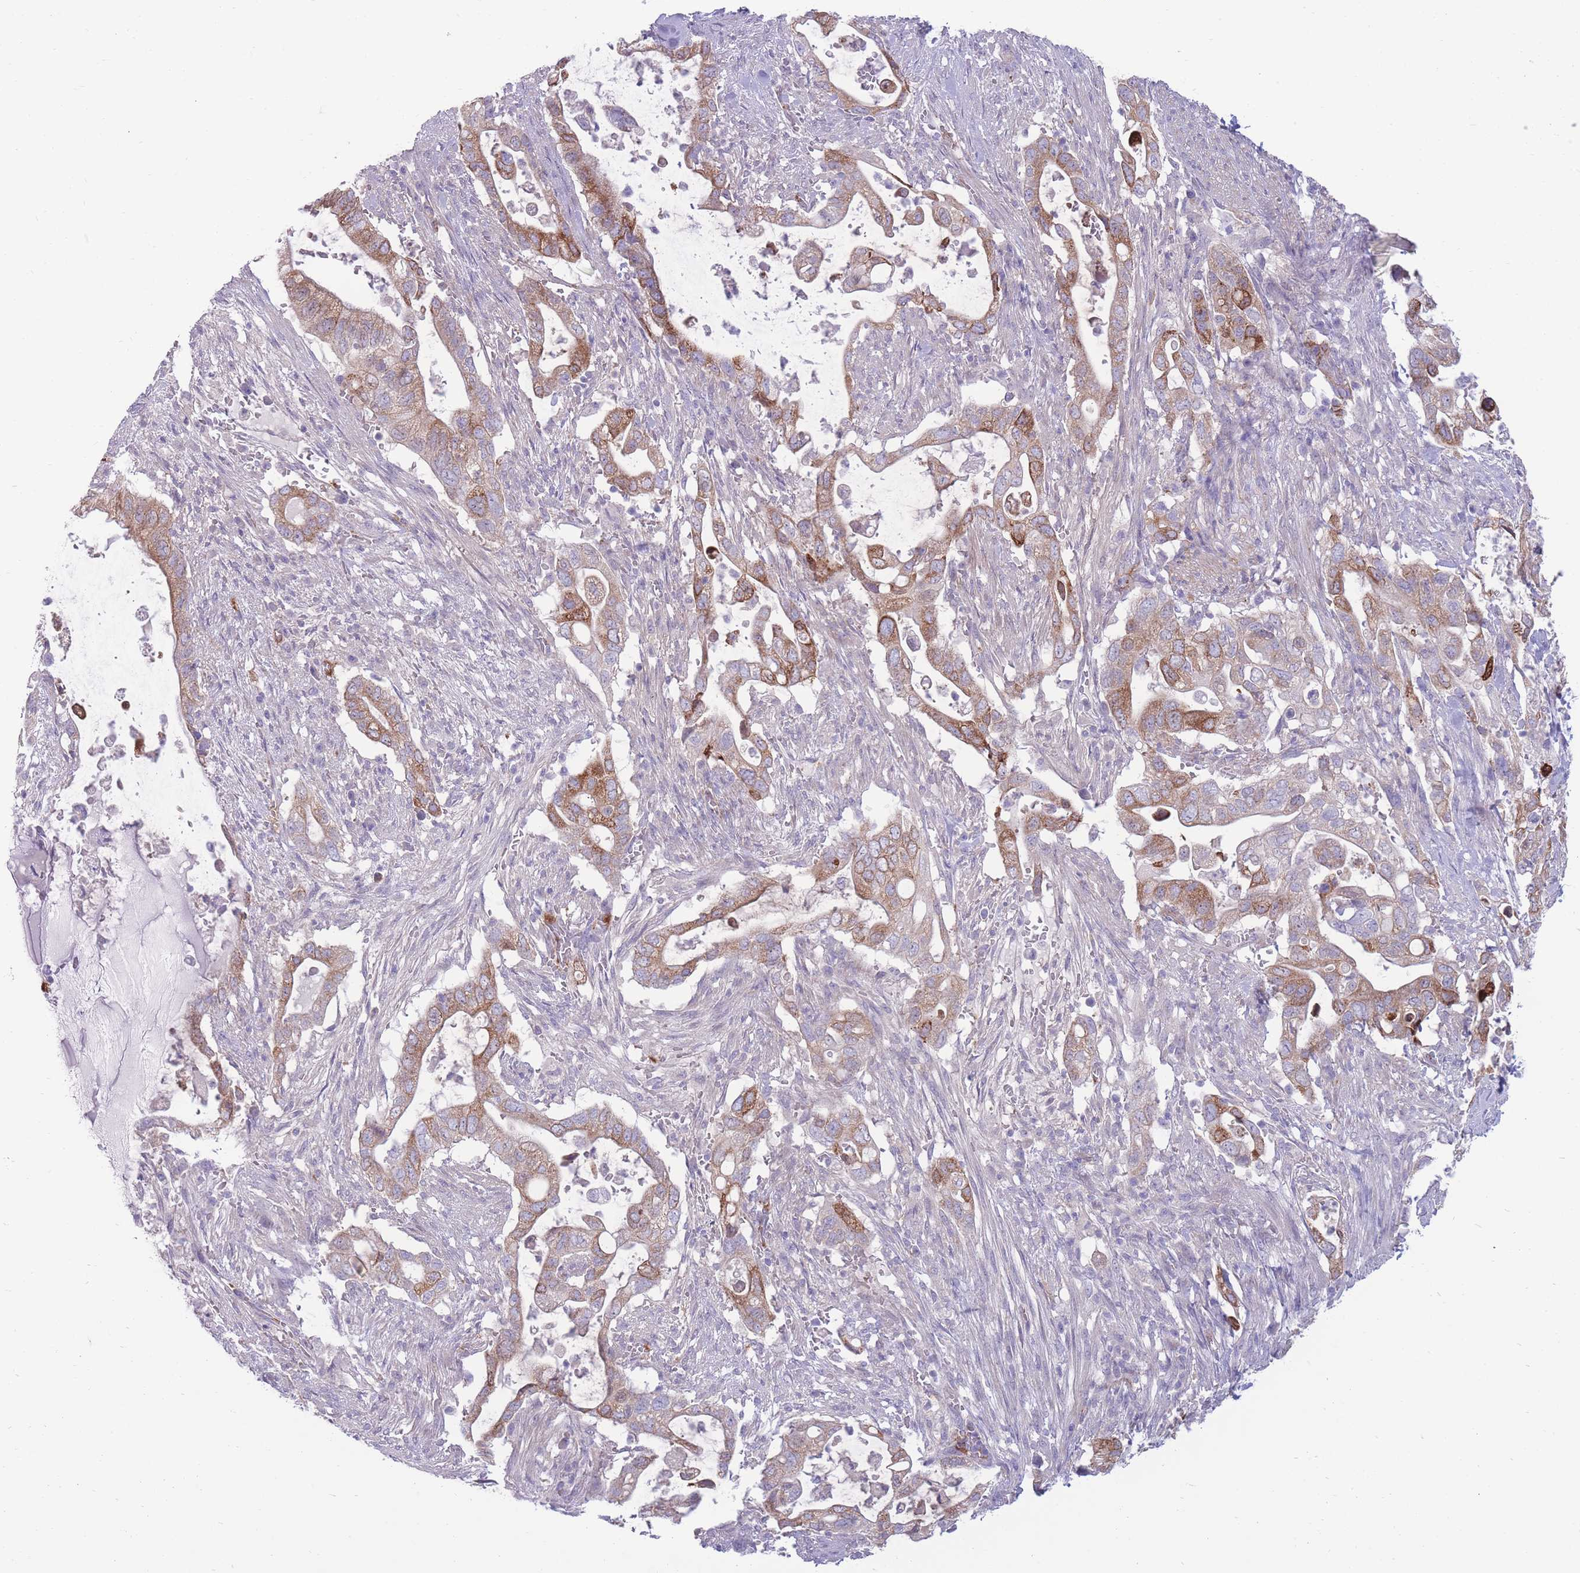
{"staining": {"intensity": "moderate", "quantity": ">75%", "location": "cytoplasmic/membranous"}, "tissue": "pancreatic cancer", "cell_type": "Tumor cells", "image_type": "cancer", "snomed": [{"axis": "morphology", "description": "Adenocarcinoma, NOS"}, {"axis": "topography", "description": "Pancreas"}], "caption": "Pancreatic cancer (adenocarcinoma) stained for a protein (brown) exhibits moderate cytoplasmic/membranous positive expression in about >75% of tumor cells.", "gene": "RGS11", "patient": {"sex": "female", "age": 72}}